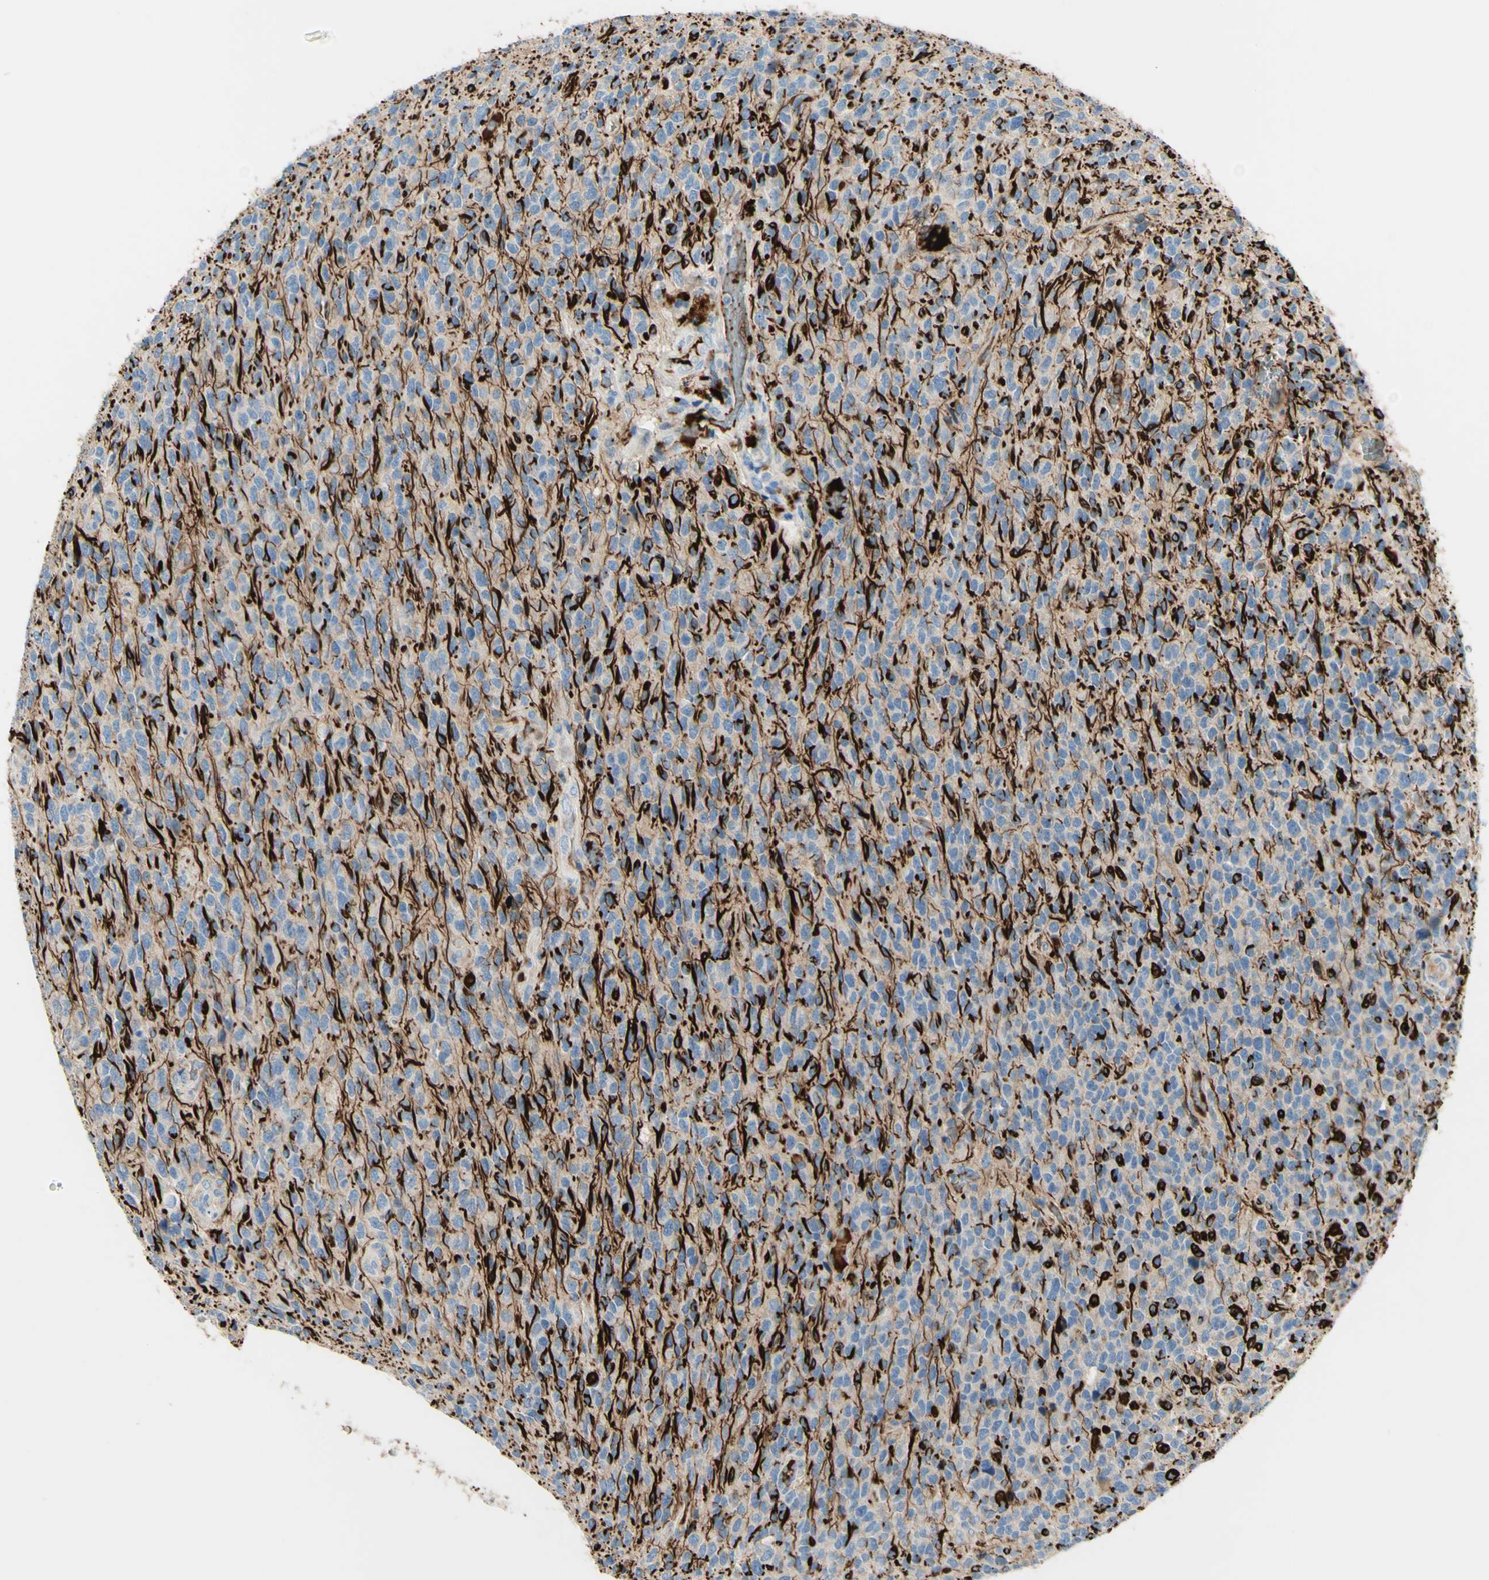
{"staining": {"intensity": "negative", "quantity": "none", "location": "none"}, "tissue": "glioma", "cell_type": "Tumor cells", "image_type": "cancer", "snomed": [{"axis": "morphology", "description": "Glioma, malignant, High grade"}, {"axis": "topography", "description": "pancreas cauda"}], "caption": "DAB (3,3'-diaminobenzidine) immunohistochemical staining of human glioma shows no significant staining in tumor cells. (DAB IHC with hematoxylin counter stain).", "gene": "GAN", "patient": {"sex": "male", "age": 60}}